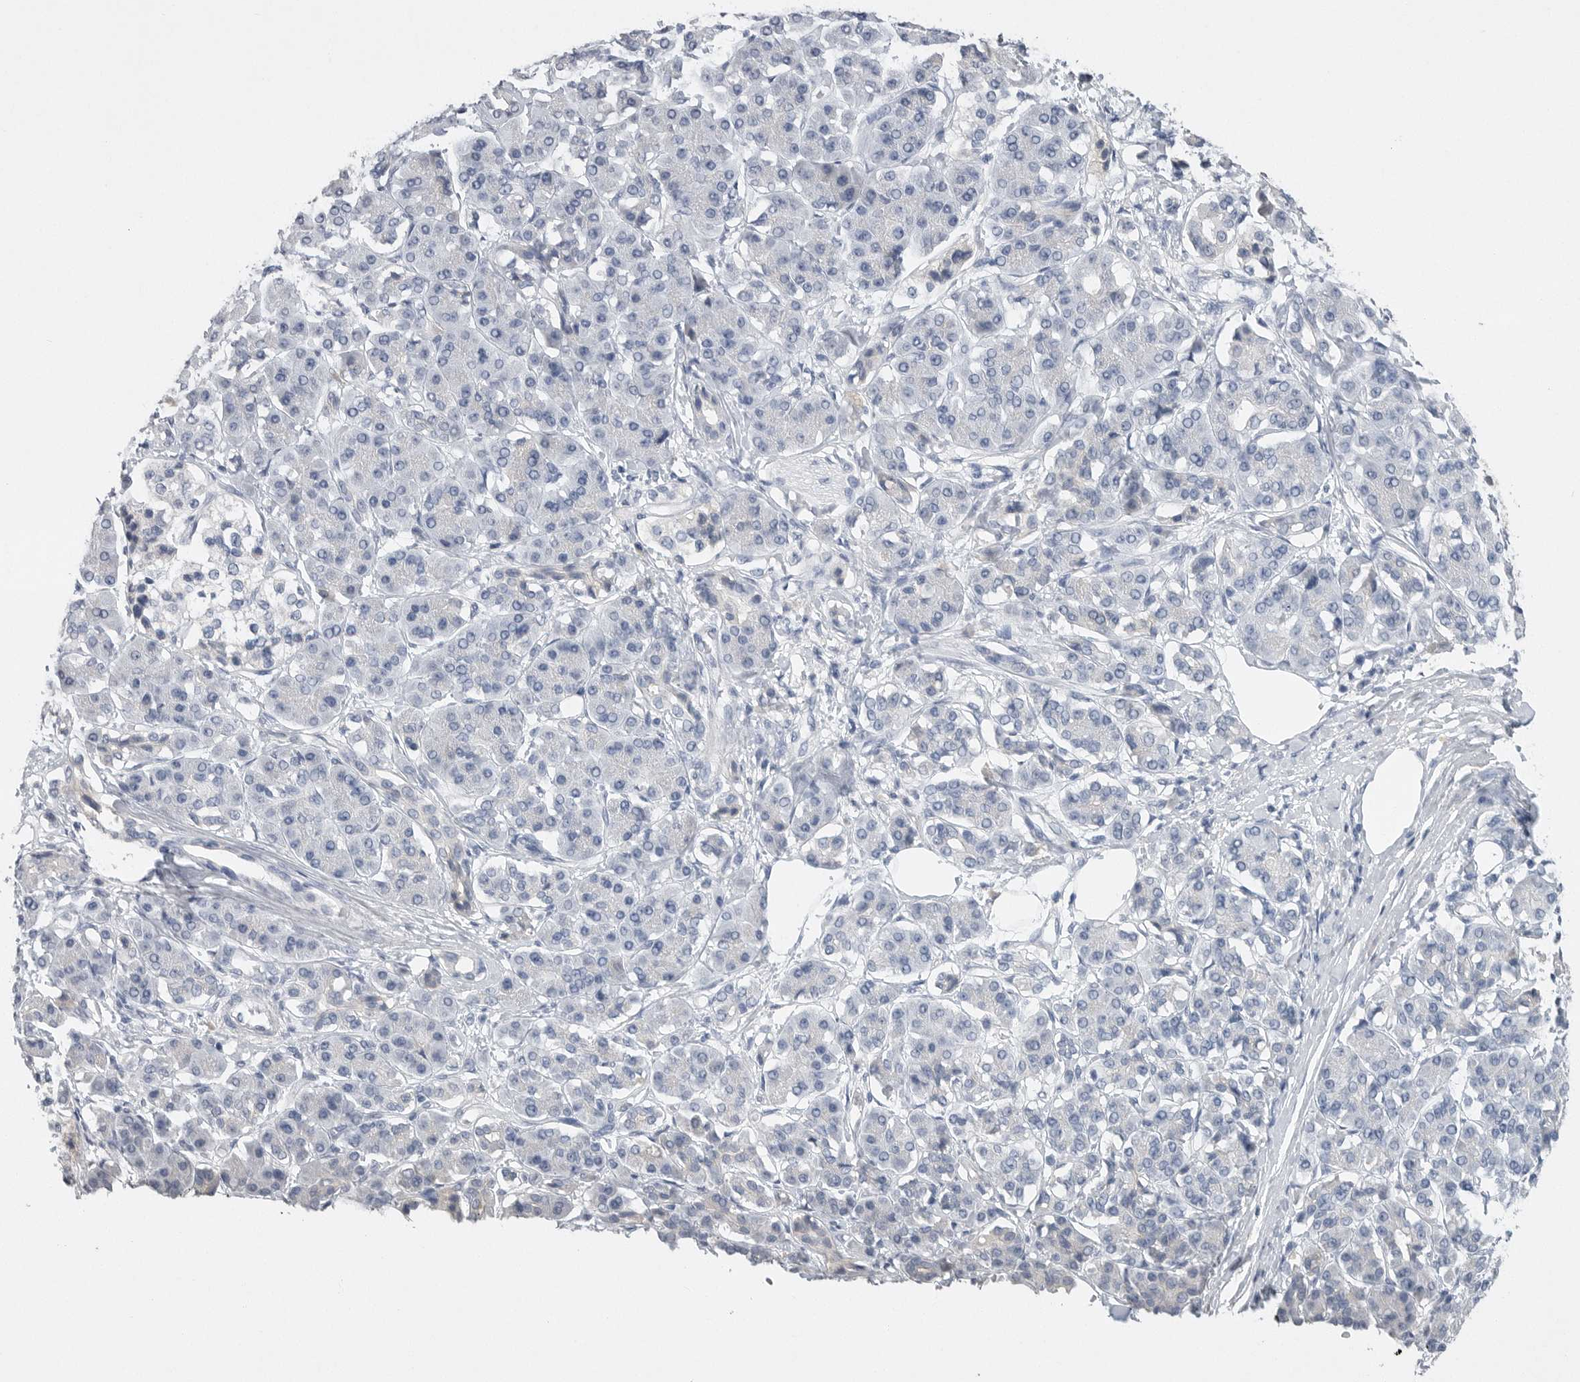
{"staining": {"intensity": "negative", "quantity": "none", "location": "none"}, "tissue": "pancreatic cancer", "cell_type": "Tumor cells", "image_type": "cancer", "snomed": [{"axis": "morphology", "description": "Adenocarcinoma, NOS"}, {"axis": "topography", "description": "Pancreas"}], "caption": "IHC photomicrograph of human pancreatic cancer (adenocarcinoma) stained for a protein (brown), which reveals no expression in tumor cells. (DAB (3,3'-diaminobenzidine) immunohistochemistry (IHC) with hematoxylin counter stain).", "gene": "FABP6", "patient": {"sex": "female", "age": 56}}